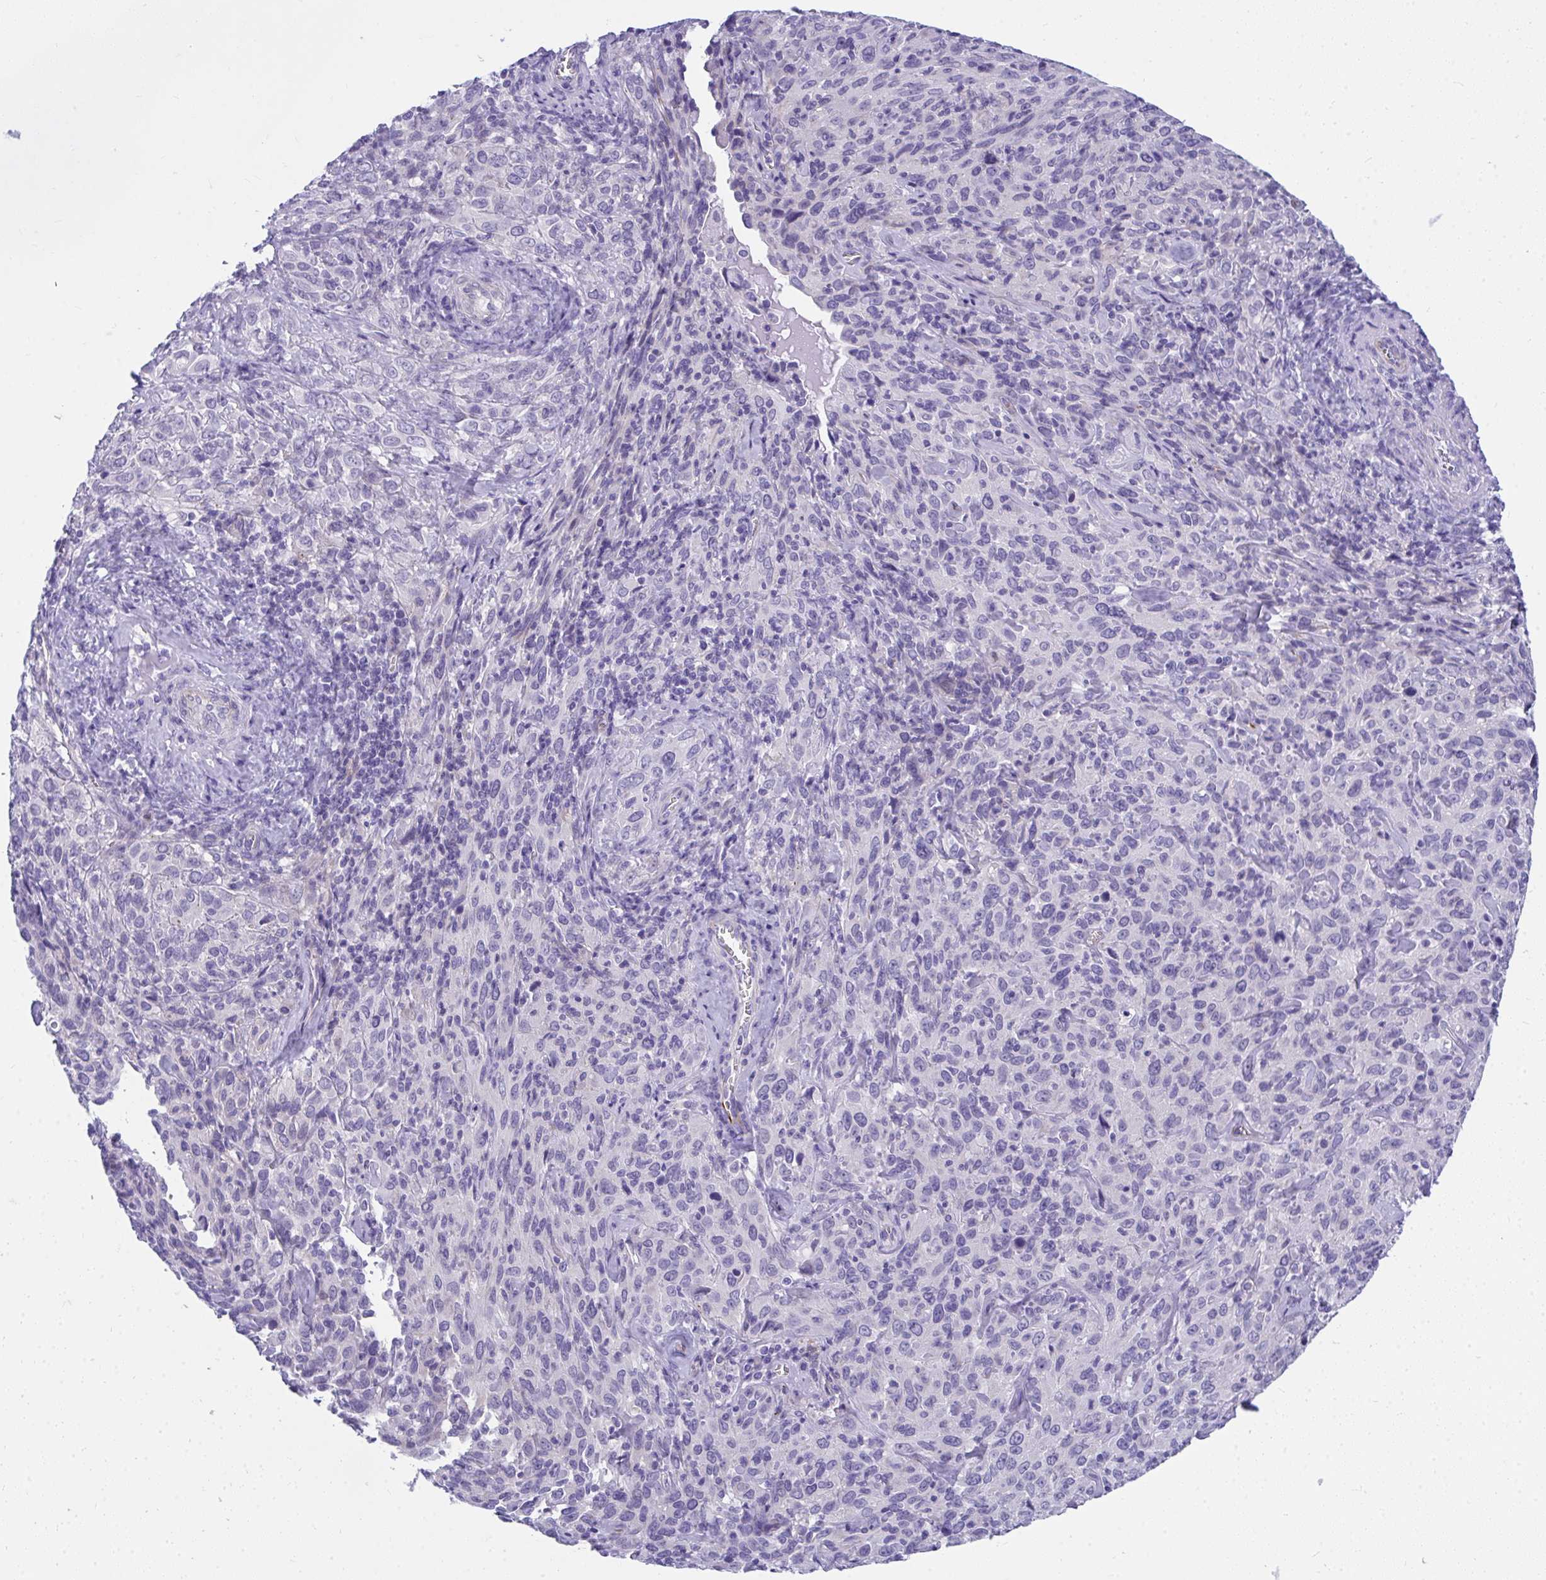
{"staining": {"intensity": "negative", "quantity": "none", "location": "none"}, "tissue": "cervical cancer", "cell_type": "Tumor cells", "image_type": "cancer", "snomed": [{"axis": "morphology", "description": "Normal tissue, NOS"}, {"axis": "morphology", "description": "Squamous cell carcinoma, NOS"}, {"axis": "topography", "description": "Cervix"}], "caption": "Photomicrograph shows no significant protein expression in tumor cells of cervical squamous cell carcinoma.", "gene": "TSBP1", "patient": {"sex": "female", "age": 51}}